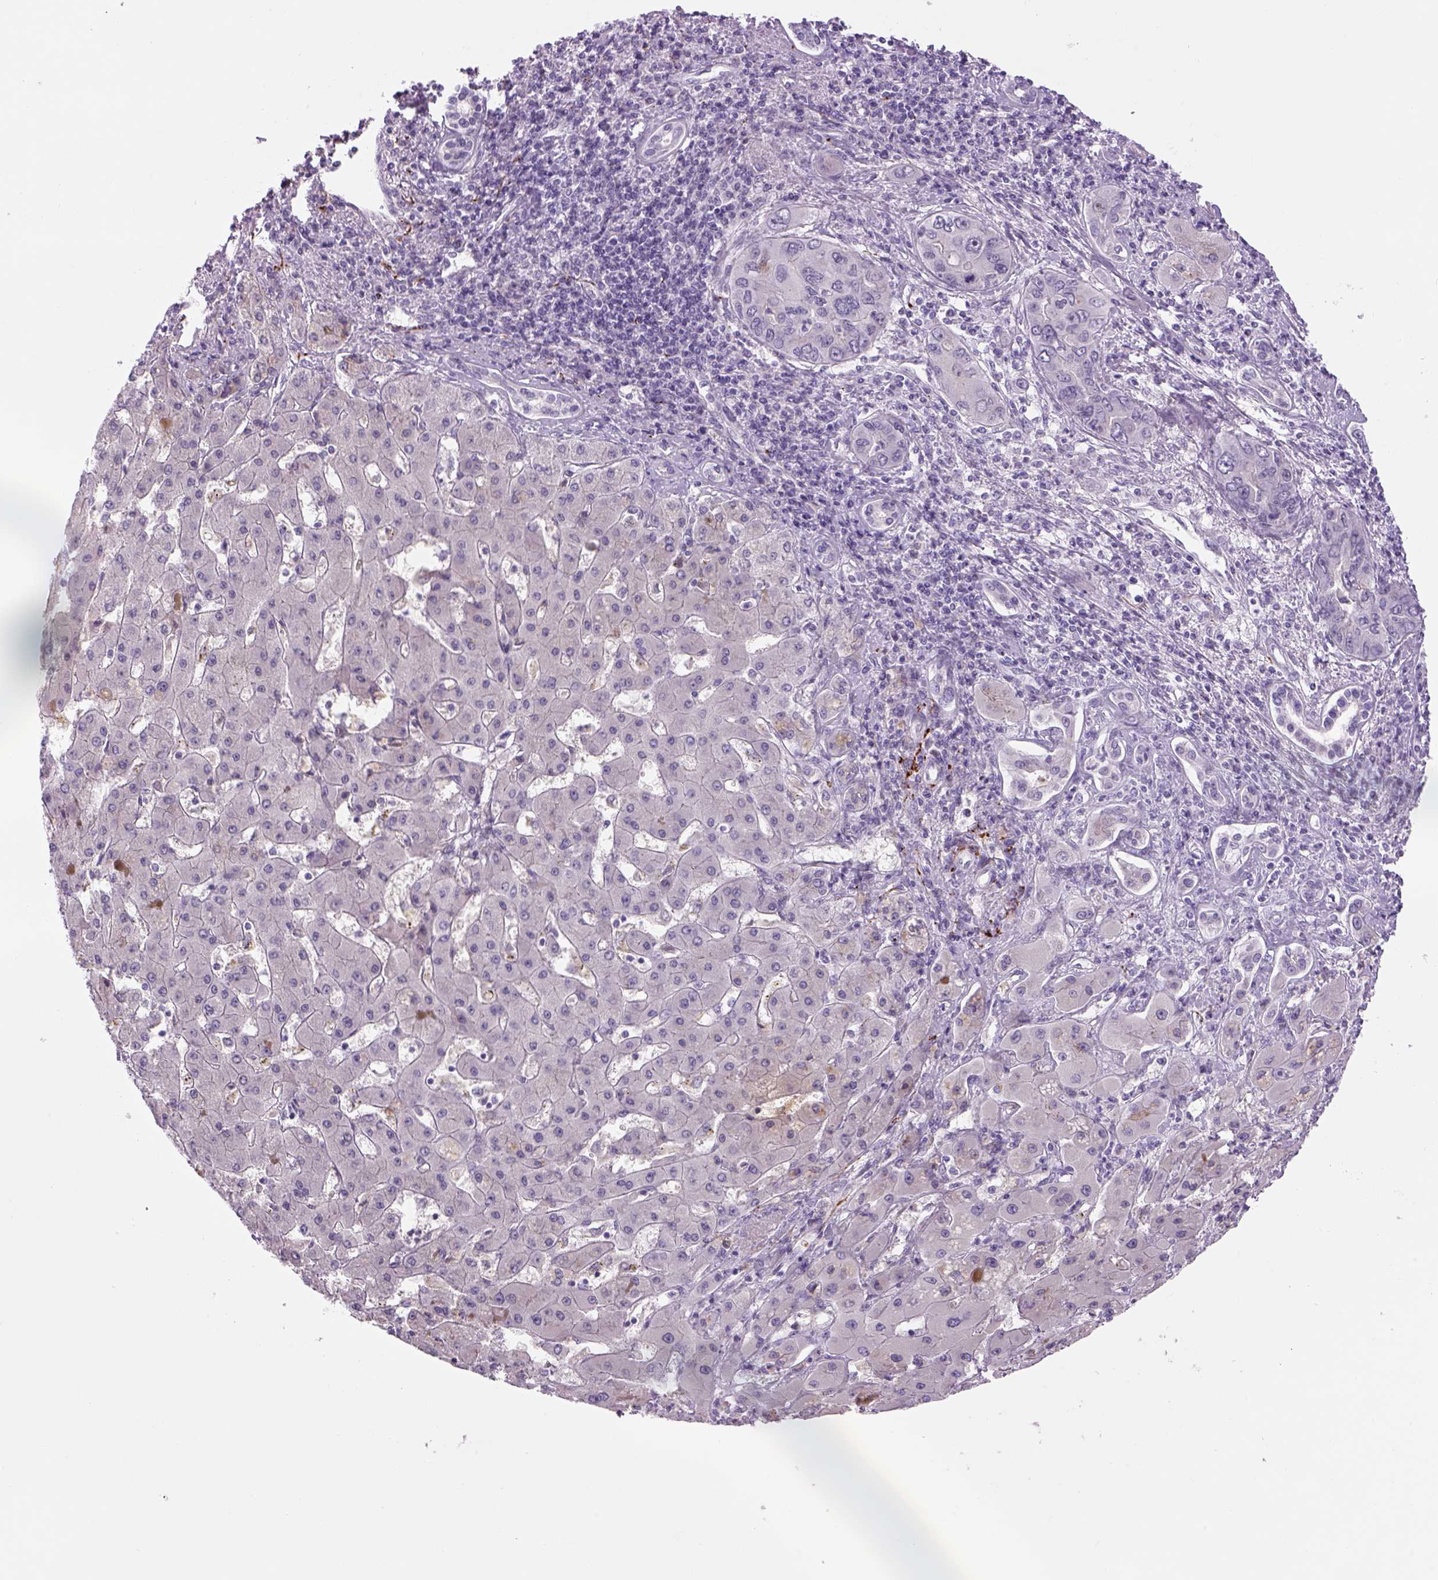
{"staining": {"intensity": "negative", "quantity": "none", "location": "none"}, "tissue": "liver cancer", "cell_type": "Tumor cells", "image_type": "cancer", "snomed": [{"axis": "morphology", "description": "Cholangiocarcinoma"}, {"axis": "topography", "description": "Liver"}], "caption": "An image of cholangiocarcinoma (liver) stained for a protein demonstrates no brown staining in tumor cells. (DAB (3,3'-diaminobenzidine) IHC visualized using brightfield microscopy, high magnification).", "gene": "DBH", "patient": {"sex": "male", "age": 67}}